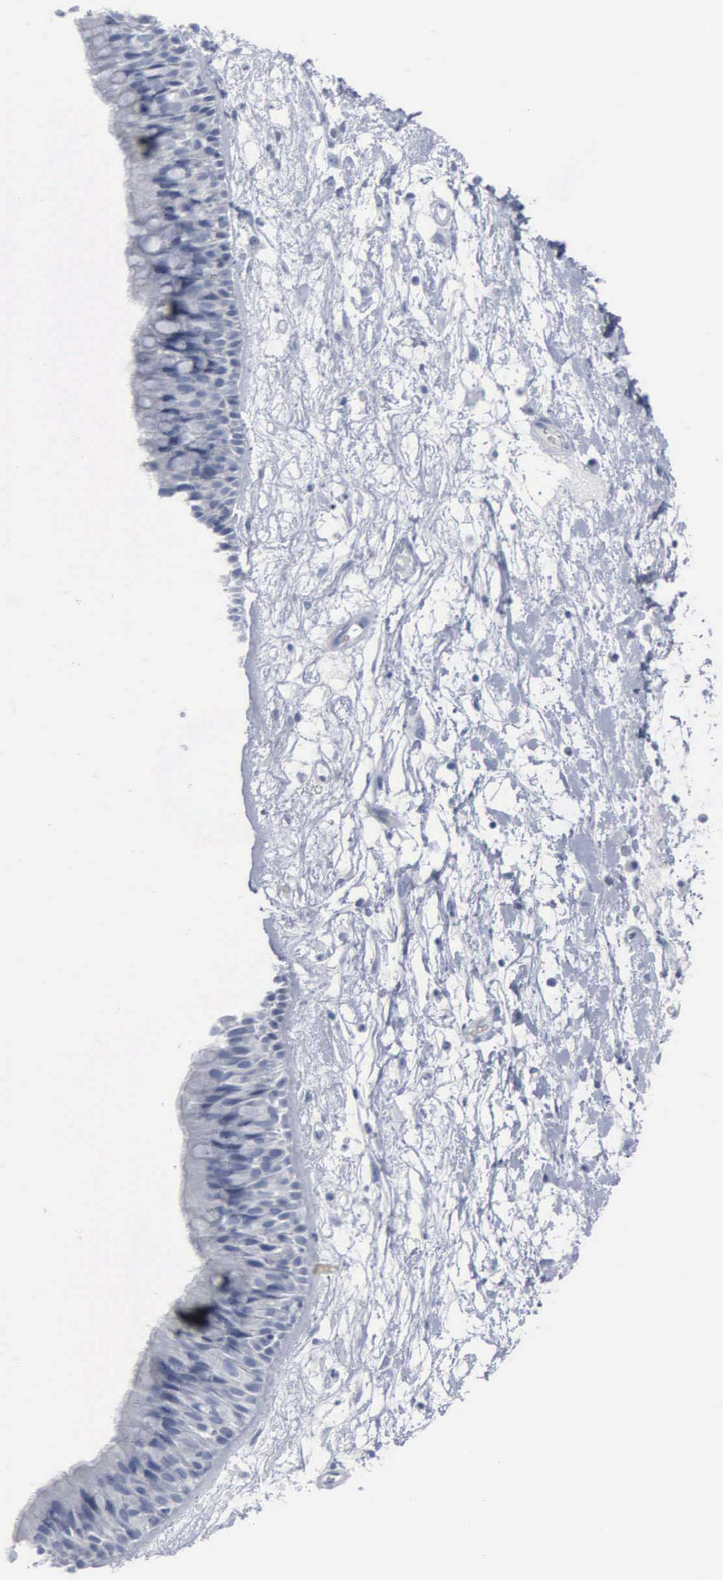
{"staining": {"intensity": "negative", "quantity": "none", "location": "none"}, "tissue": "nasopharynx", "cell_type": "Respiratory epithelial cells", "image_type": "normal", "snomed": [{"axis": "morphology", "description": "Normal tissue, NOS"}, {"axis": "topography", "description": "Nasopharynx"}], "caption": "This photomicrograph is of unremarkable nasopharynx stained with IHC to label a protein in brown with the nuclei are counter-stained blue. There is no expression in respiratory epithelial cells. Nuclei are stained in blue.", "gene": "DMD", "patient": {"sex": "male", "age": 13}}